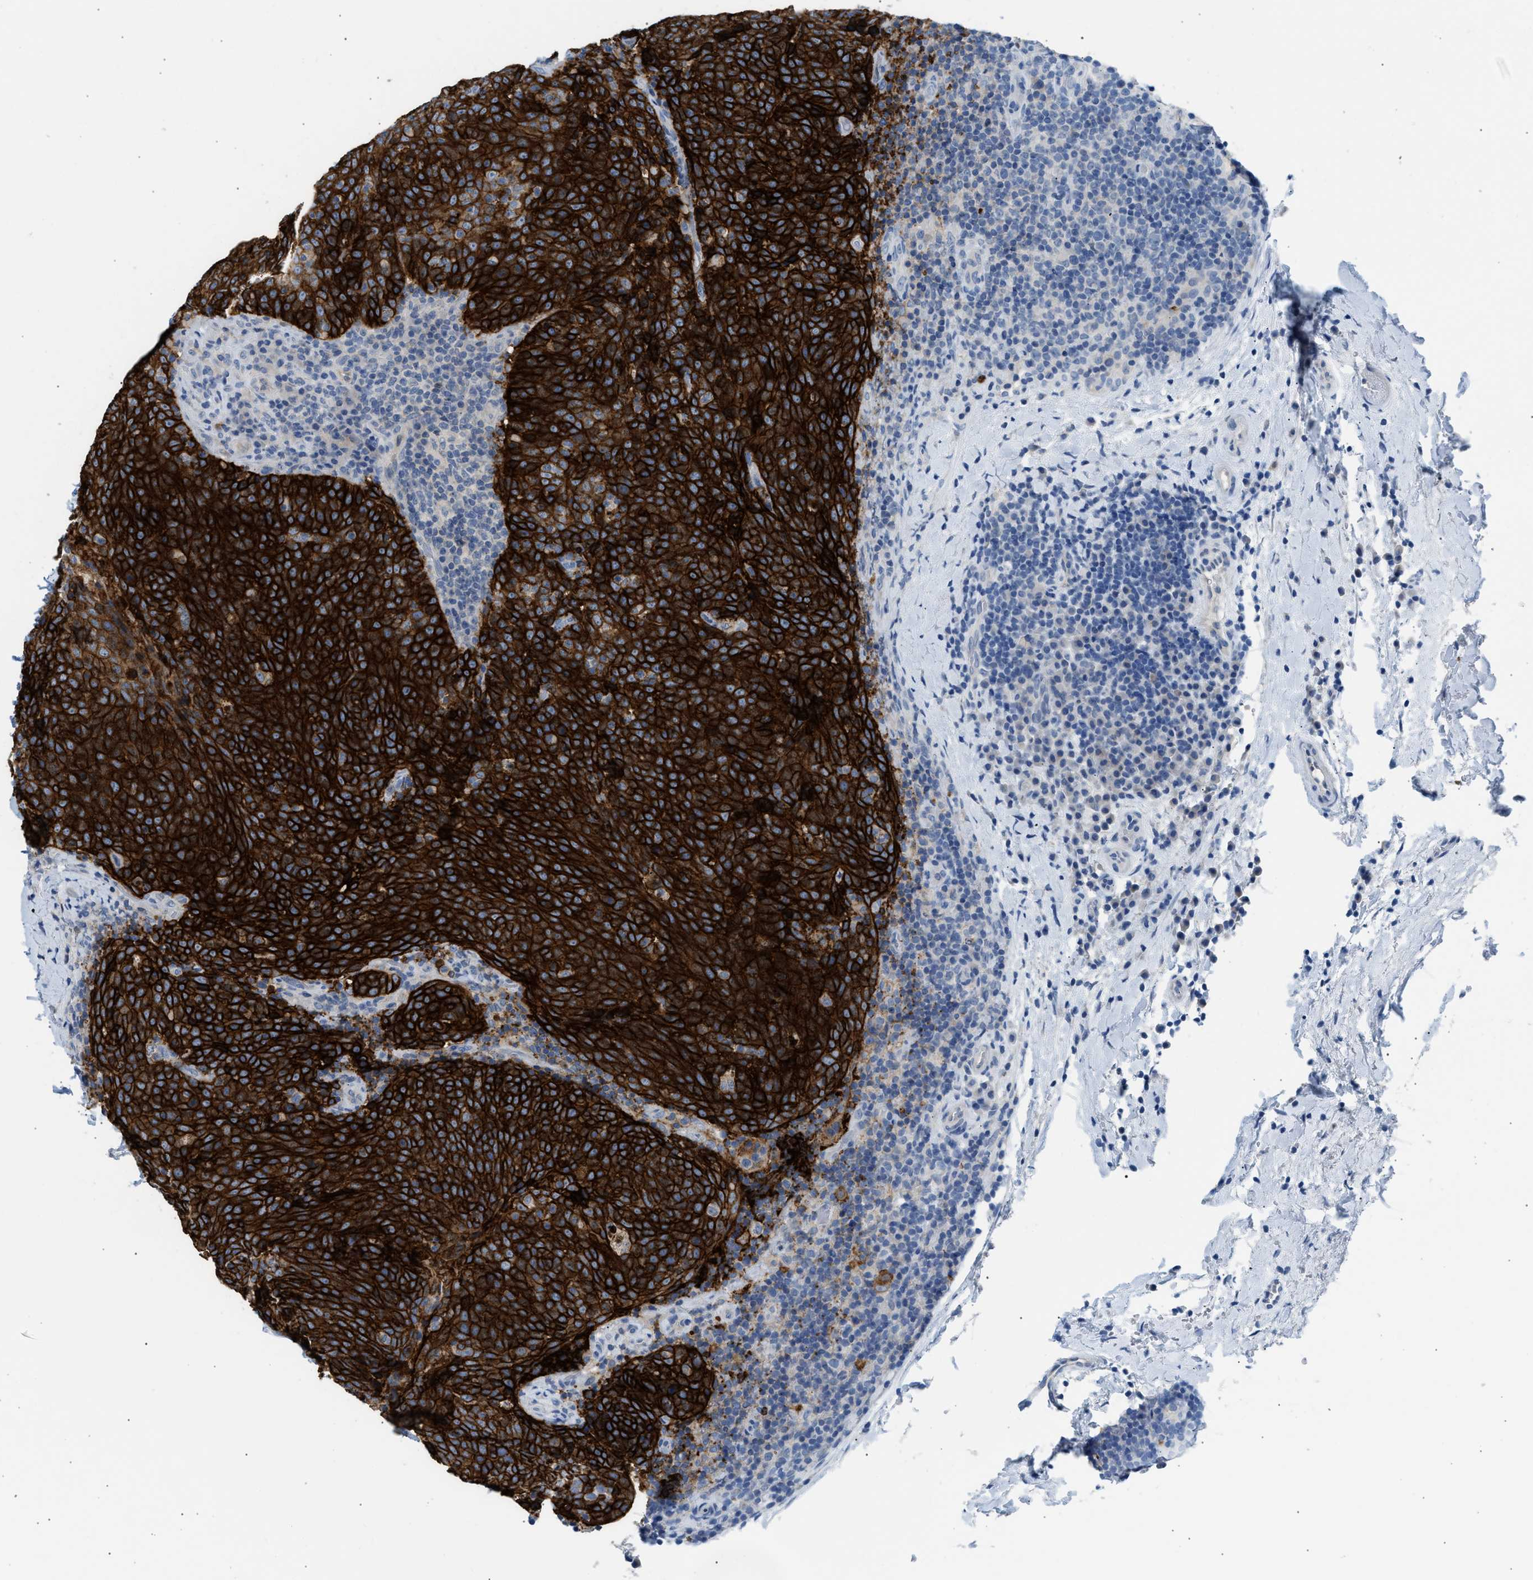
{"staining": {"intensity": "strong", "quantity": ">75%", "location": "cytoplasmic/membranous"}, "tissue": "head and neck cancer", "cell_type": "Tumor cells", "image_type": "cancer", "snomed": [{"axis": "morphology", "description": "Squamous cell carcinoma, NOS"}, {"axis": "morphology", "description": "Squamous cell carcinoma, metastatic, NOS"}, {"axis": "topography", "description": "Lymph node"}, {"axis": "topography", "description": "Head-Neck"}], "caption": "A histopathology image showing strong cytoplasmic/membranous positivity in about >75% of tumor cells in squamous cell carcinoma (head and neck), as visualized by brown immunohistochemical staining.", "gene": "ERBB2", "patient": {"sex": "male", "age": 62}}